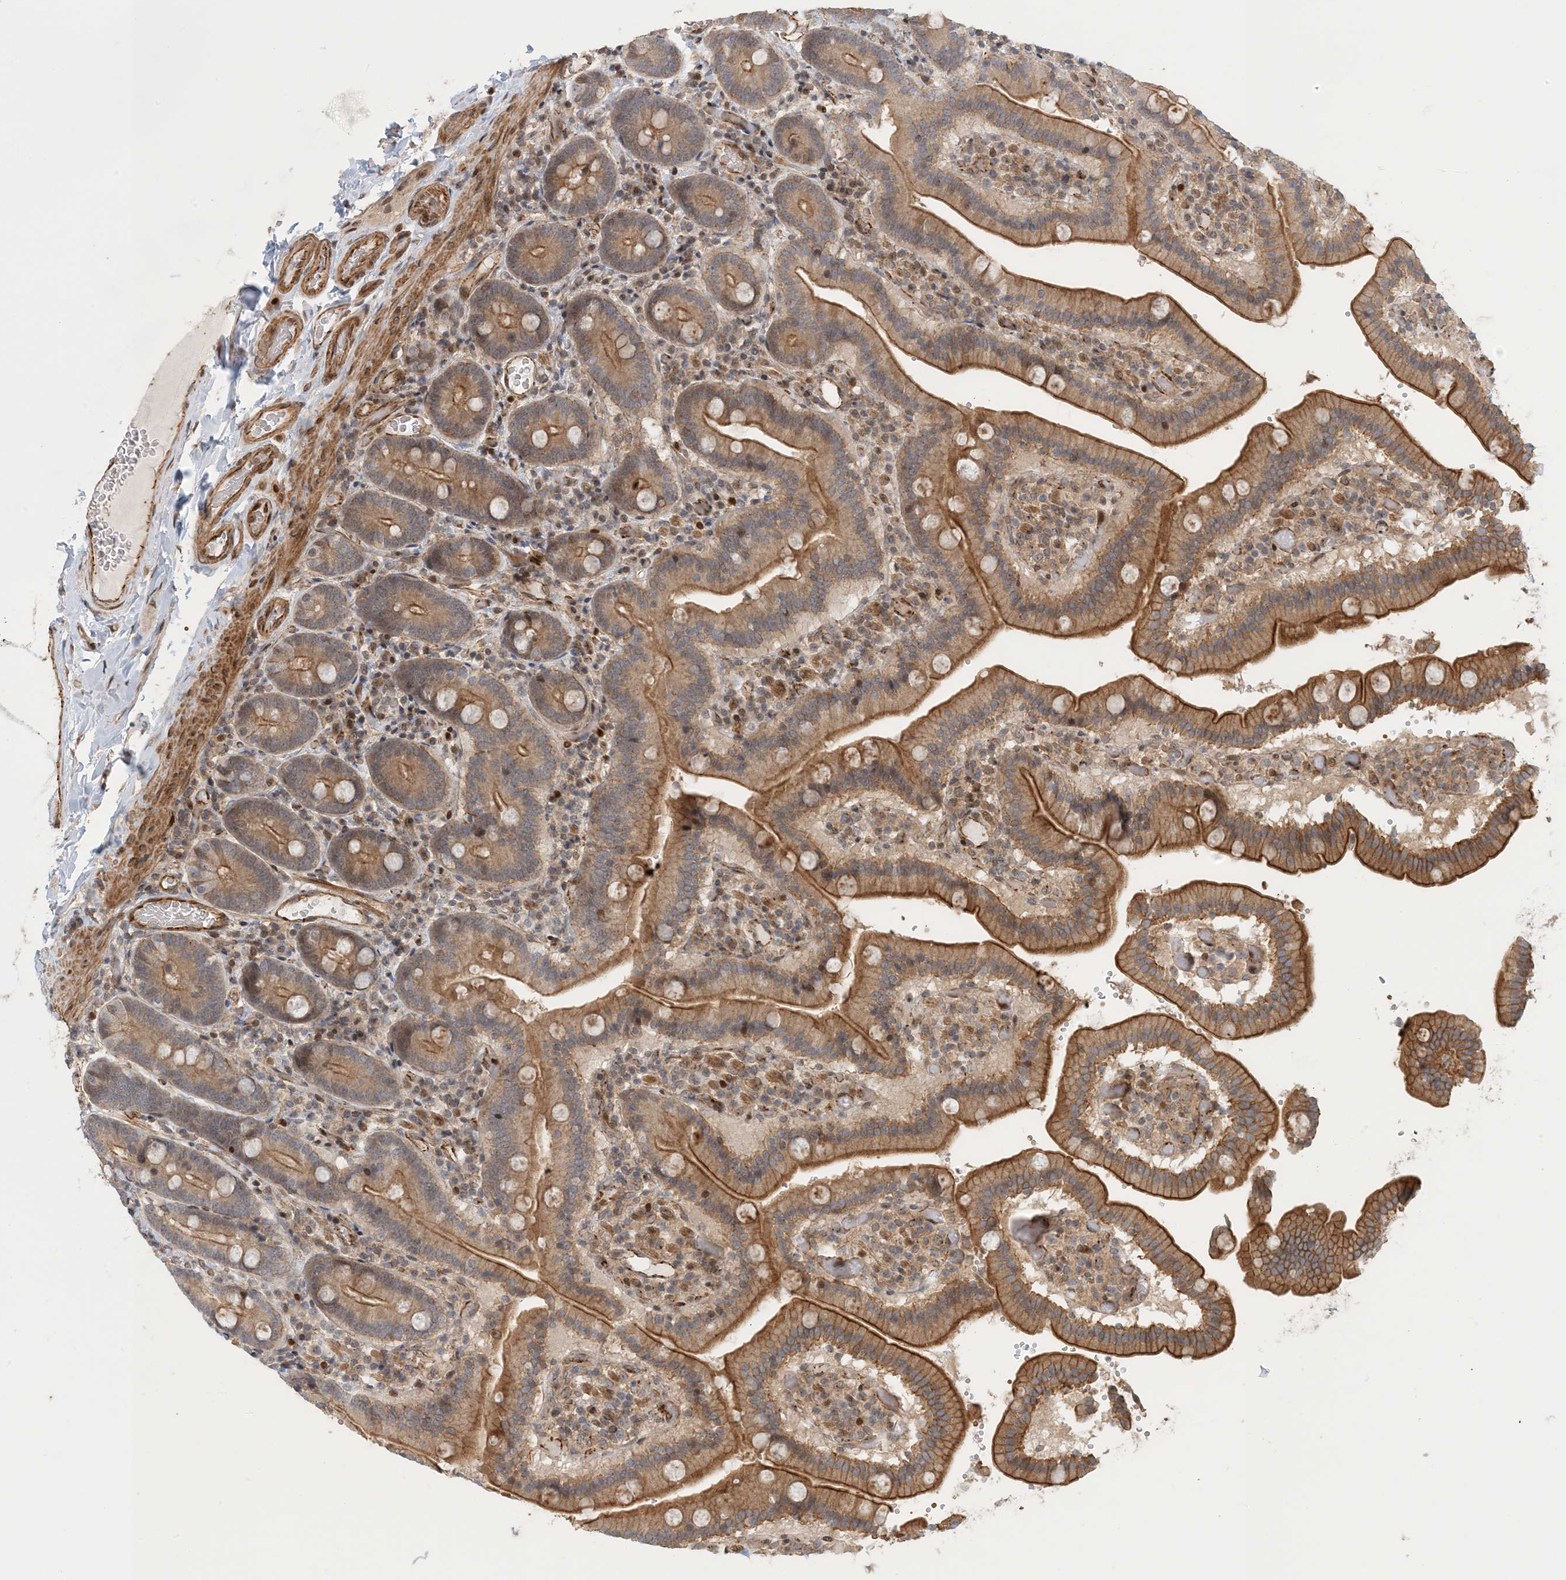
{"staining": {"intensity": "moderate", "quantity": ">75%", "location": "cytoplasmic/membranous"}, "tissue": "duodenum", "cell_type": "Glandular cells", "image_type": "normal", "snomed": [{"axis": "morphology", "description": "Normal tissue, NOS"}, {"axis": "topography", "description": "Duodenum"}], "caption": "IHC (DAB (3,3'-diaminobenzidine)) staining of benign duodenum displays moderate cytoplasmic/membranous protein positivity in approximately >75% of glandular cells. The staining was performed using DAB (3,3'-diaminobenzidine), with brown indicating positive protein expression. Nuclei are stained blue with hematoxylin.", "gene": "MAPKBP1", "patient": {"sex": "female", "age": 62}}